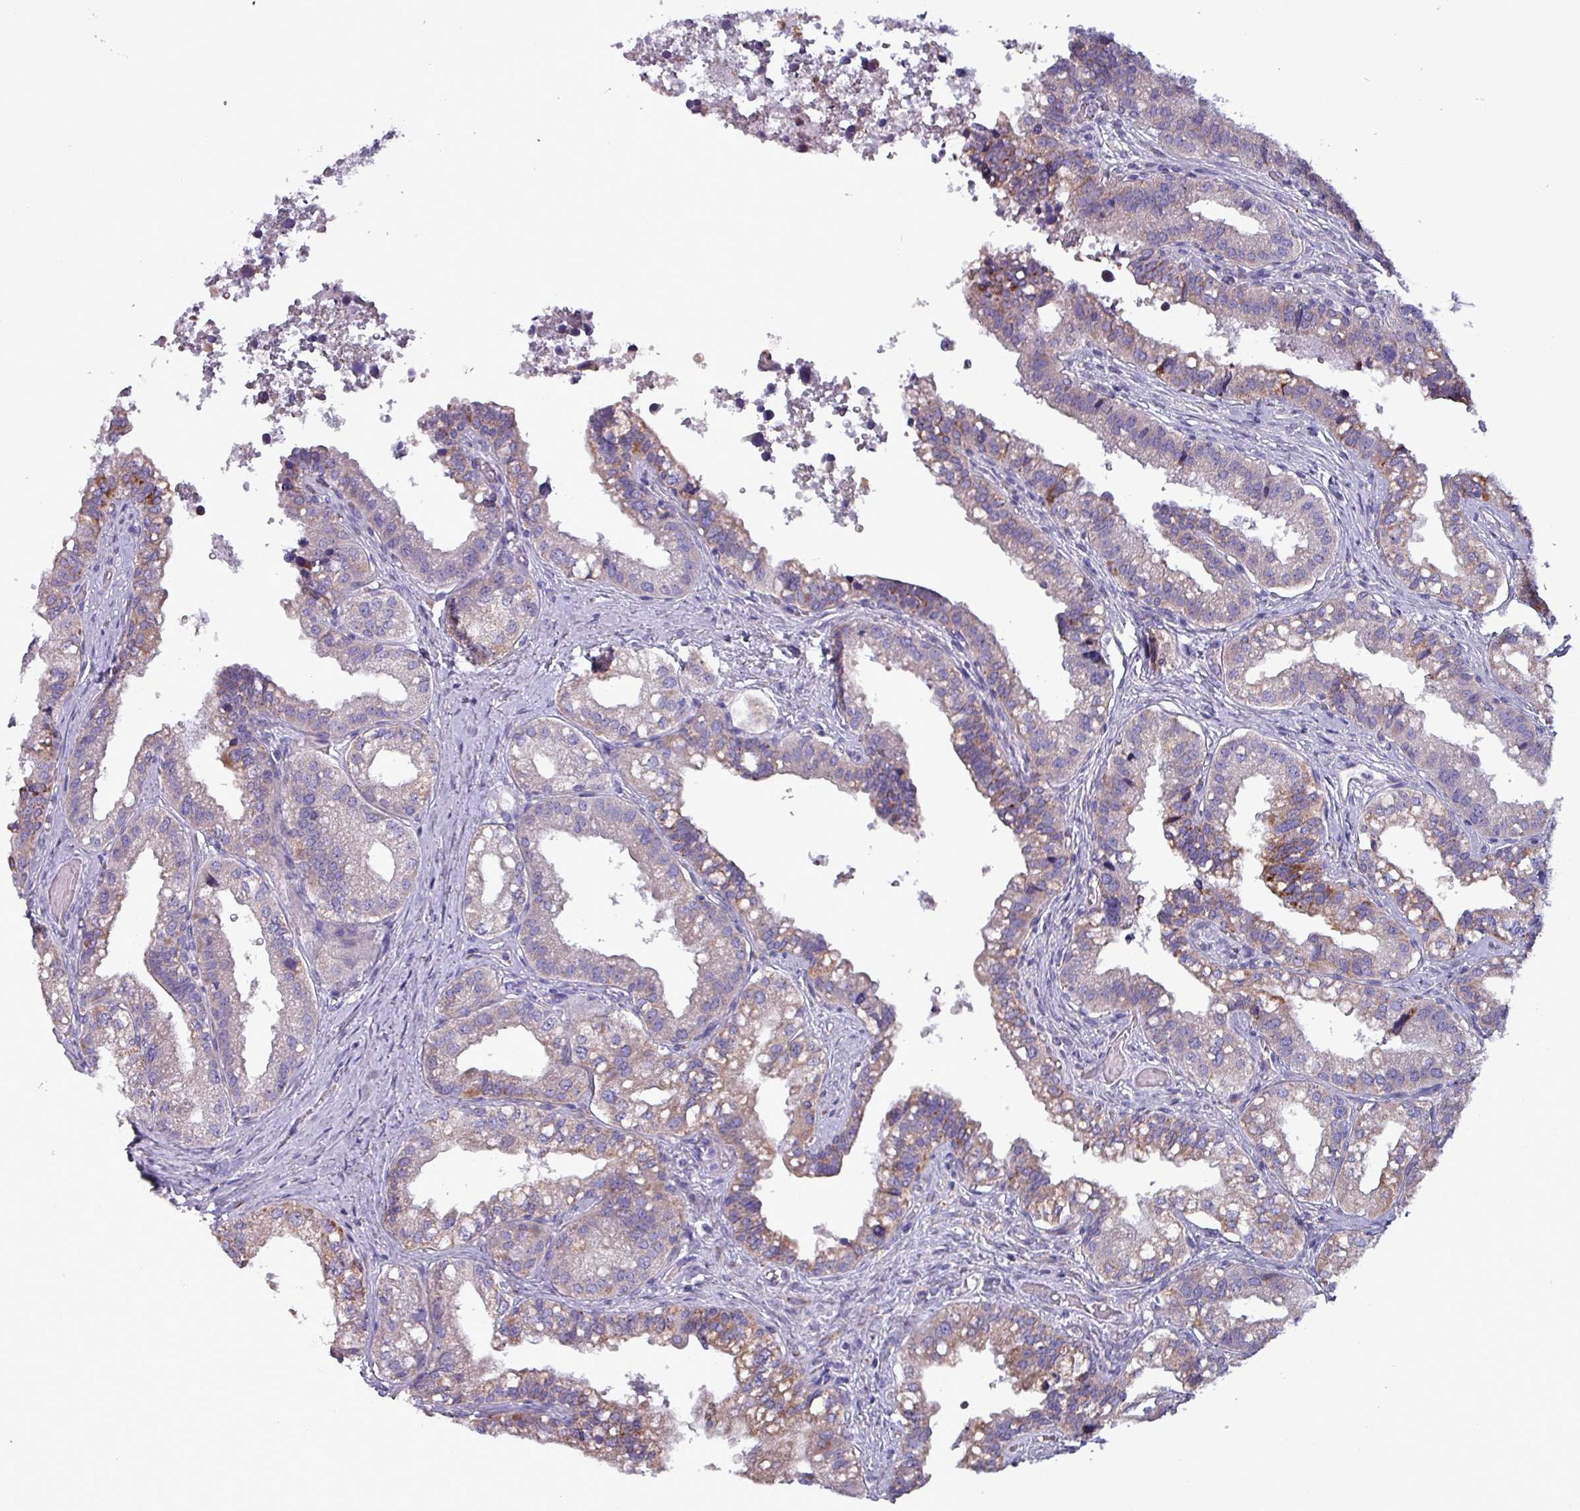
{"staining": {"intensity": "weak", "quantity": "<25%", "location": "cytoplasmic/membranous"}, "tissue": "seminal vesicle", "cell_type": "Glandular cells", "image_type": "normal", "snomed": [{"axis": "morphology", "description": "Normal tissue, NOS"}, {"axis": "topography", "description": "Seminal veicle"}, {"axis": "topography", "description": "Peripheral nerve tissue"}], "caption": "Immunohistochemical staining of benign seminal vesicle shows no significant expression in glandular cells. The staining is performed using DAB brown chromogen with nuclei counter-stained in using hematoxylin.", "gene": "HSD3B7", "patient": {"sex": "male", "age": 60}}